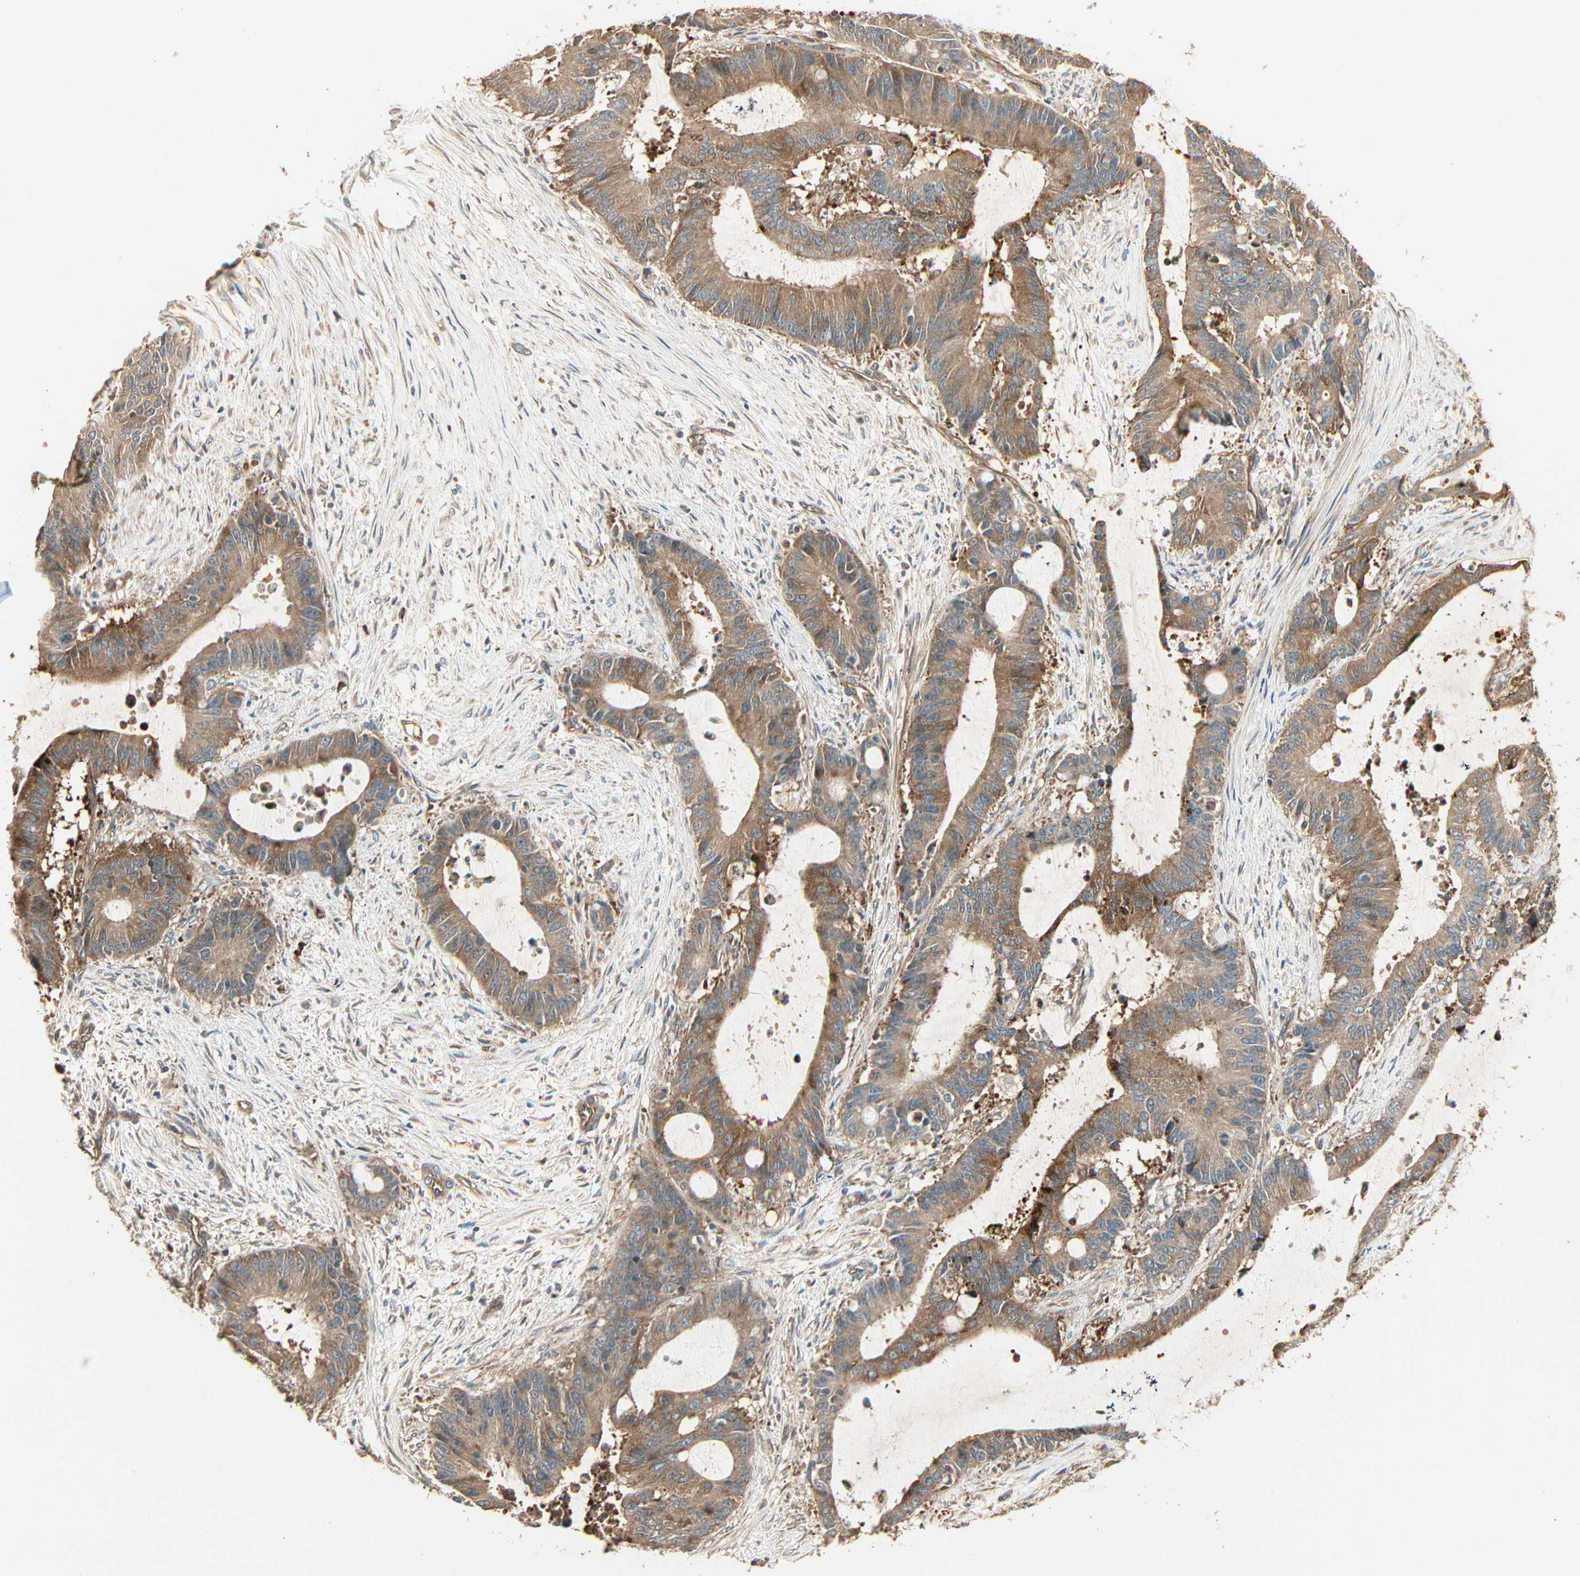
{"staining": {"intensity": "moderate", "quantity": ">75%", "location": "cytoplasmic/membranous"}, "tissue": "liver cancer", "cell_type": "Tumor cells", "image_type": "cancer", "snomed": [{"axis": "morphology", "description": "Cholangiocarcinoma"}, {"axis": "topography", "description": "Liver"}], "caption": "The immunohistochemical stain shows moderate cytoplasmic/membranous staining in tumor cells of cholangiocarcinoma (liver) tissue.", "gene": "GALK1", "patient": {"sex": "female", "age": 73}}